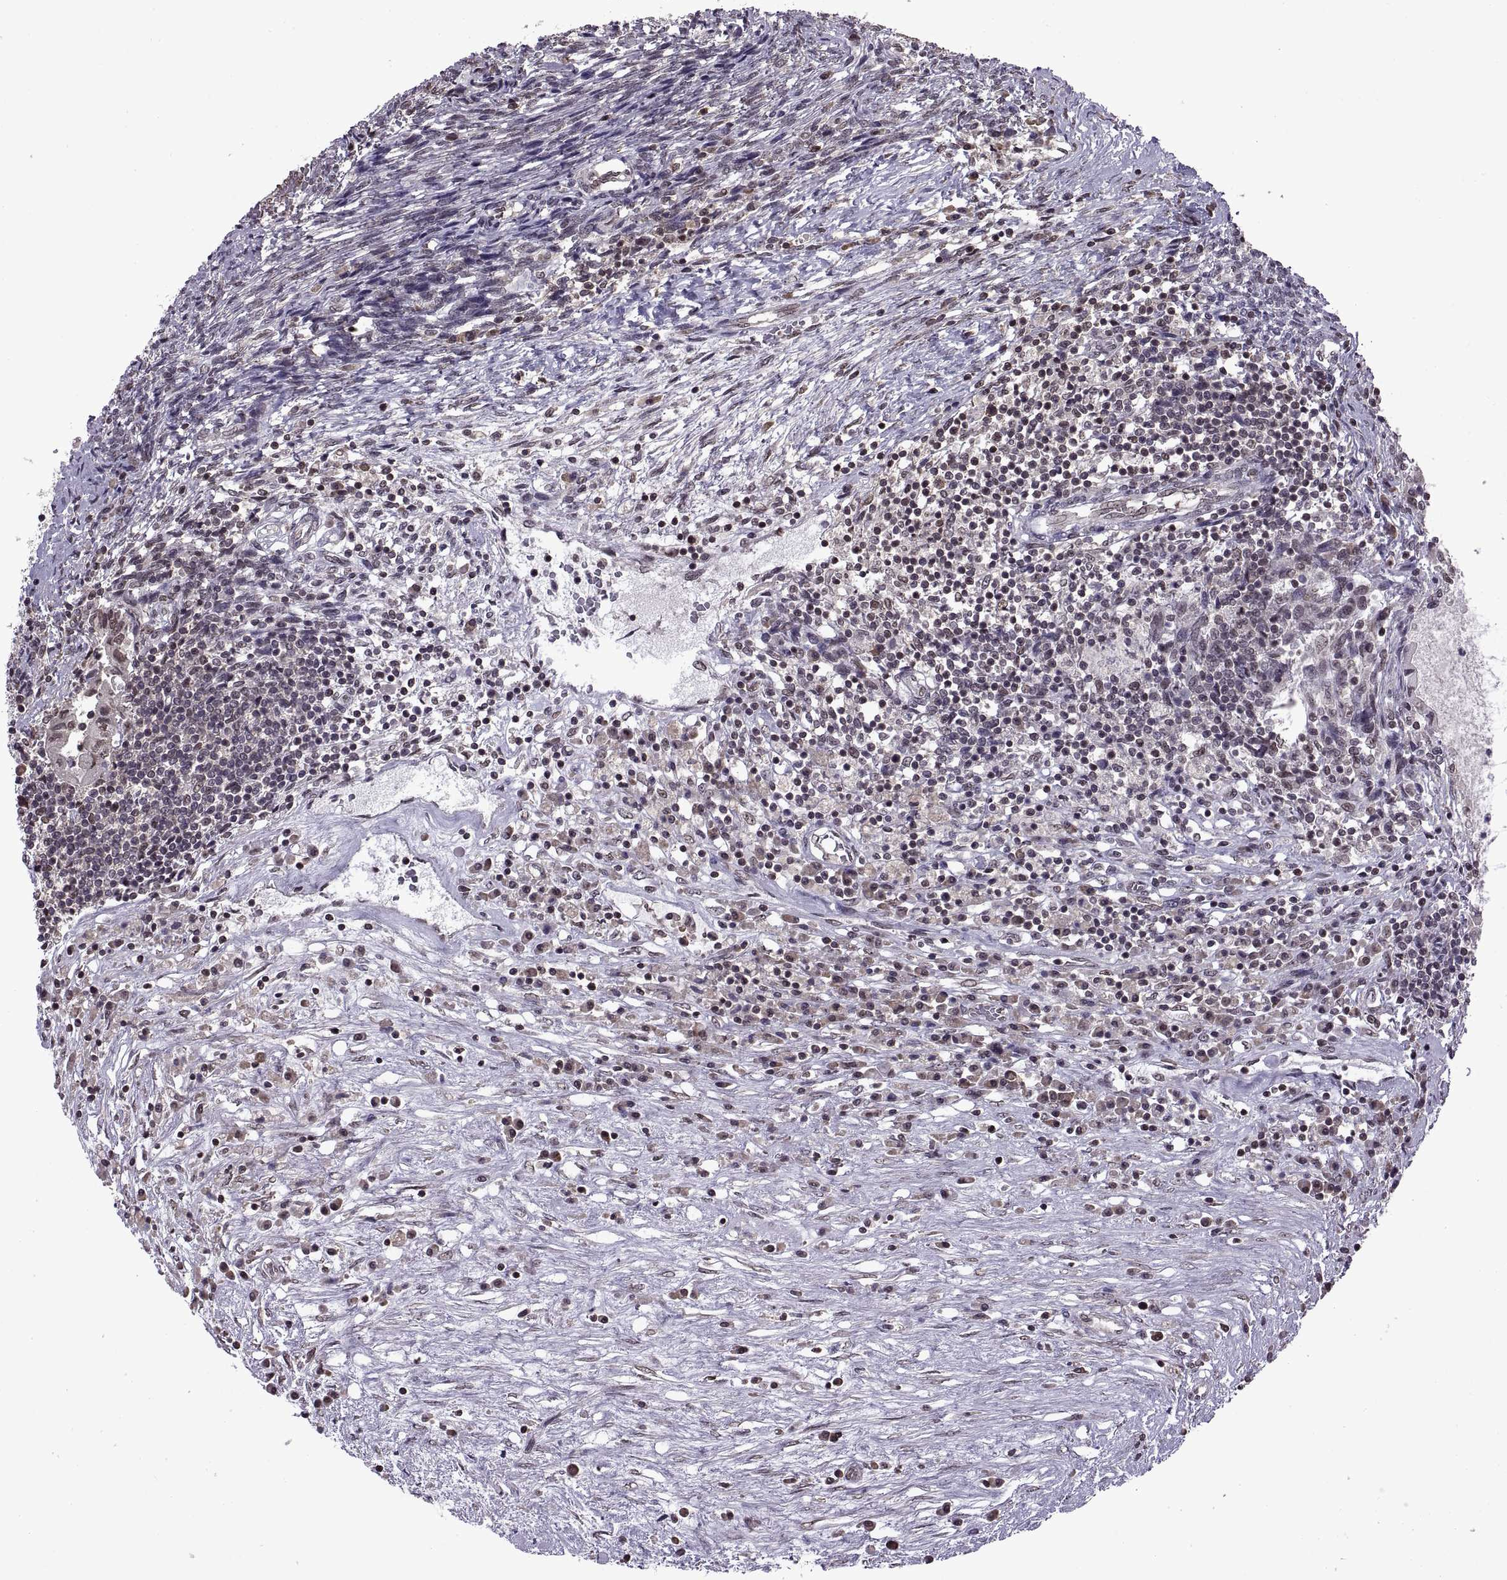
{"staining": {"intensity": "weak", "quantity": "25%-75%", "location": "nuclear"}, "tissue": "testis cancer", "cell_type": "Tumor cells", "image_type": "cancer", "snomed": [{"axis": "morphology", "description": "Carcinoma, Embryonal, NOS"}, {"axis": "topography", "description": "Testis"}], "caption": "Brown immunohistochemical staining in human testis embryonal carcinoma displays weak nuclear expression in about 25%-75% of tumor cells. The protein is shown in brown color, while the nuclei are stained blue.", "gene": "INTS3", "patient": {"sex": "male", "age": 37}}